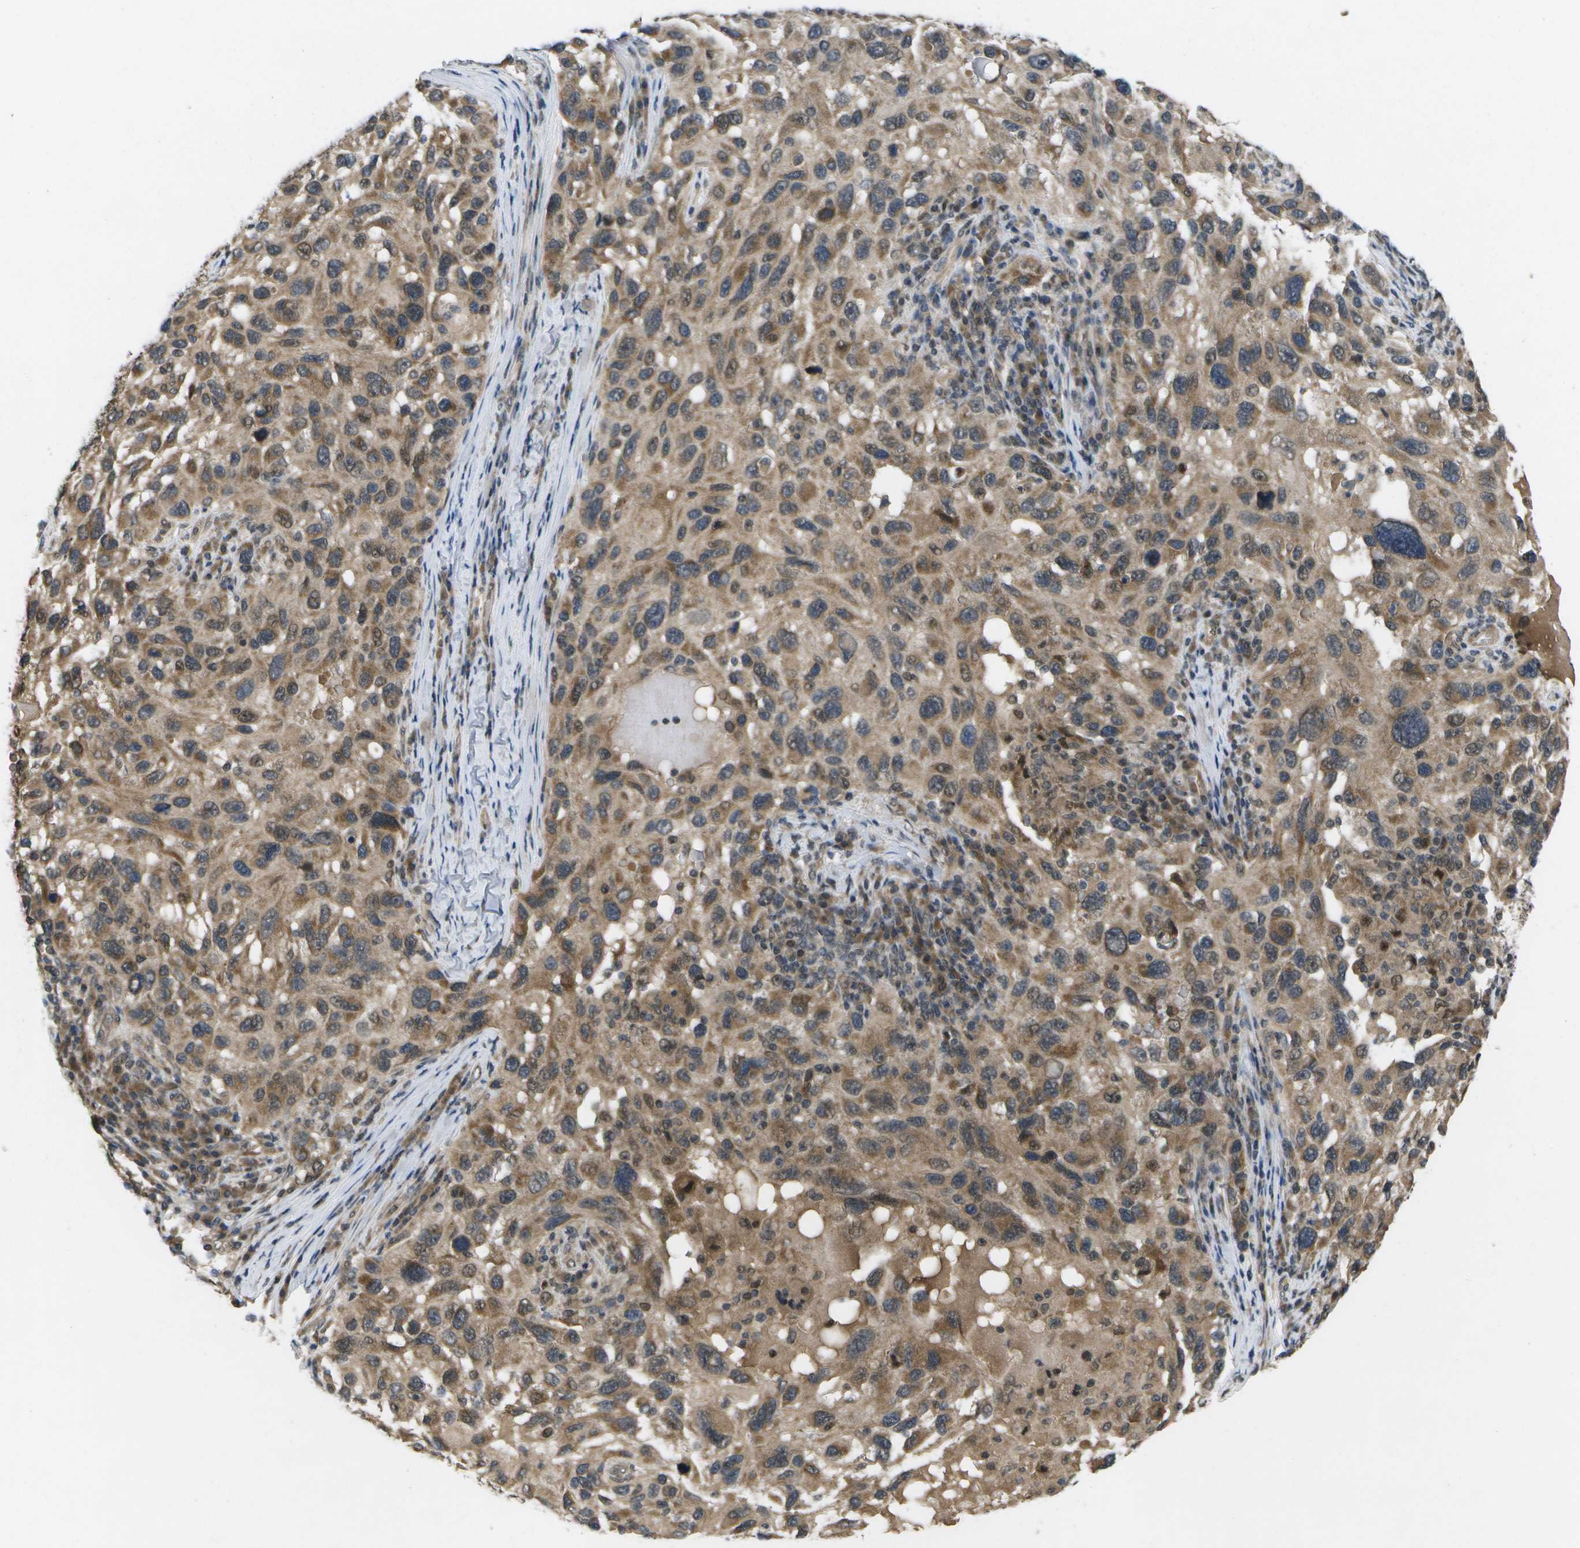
{"staining": {"intensity": "moderate", "quantity": ">75%", "location": "cytoplasmic/membranous,nuclear"}, "tissue": "melanoma", "cell_type": "Tumor cells", "image_type": "cancer", "snomed": [{"axis": "morphology", "description": "Malignant melanoma, NOS"}, {"axis": "topography", "description": "Skin"}], "caption": "Moderate cytoplasmic/membranous and nuclear expression for a protein is appreciated in approximately >75% of tumor cells of melanoma using IHC.", "gene": "ALAS1", "patient": {"sex": "male", "age": 53}}